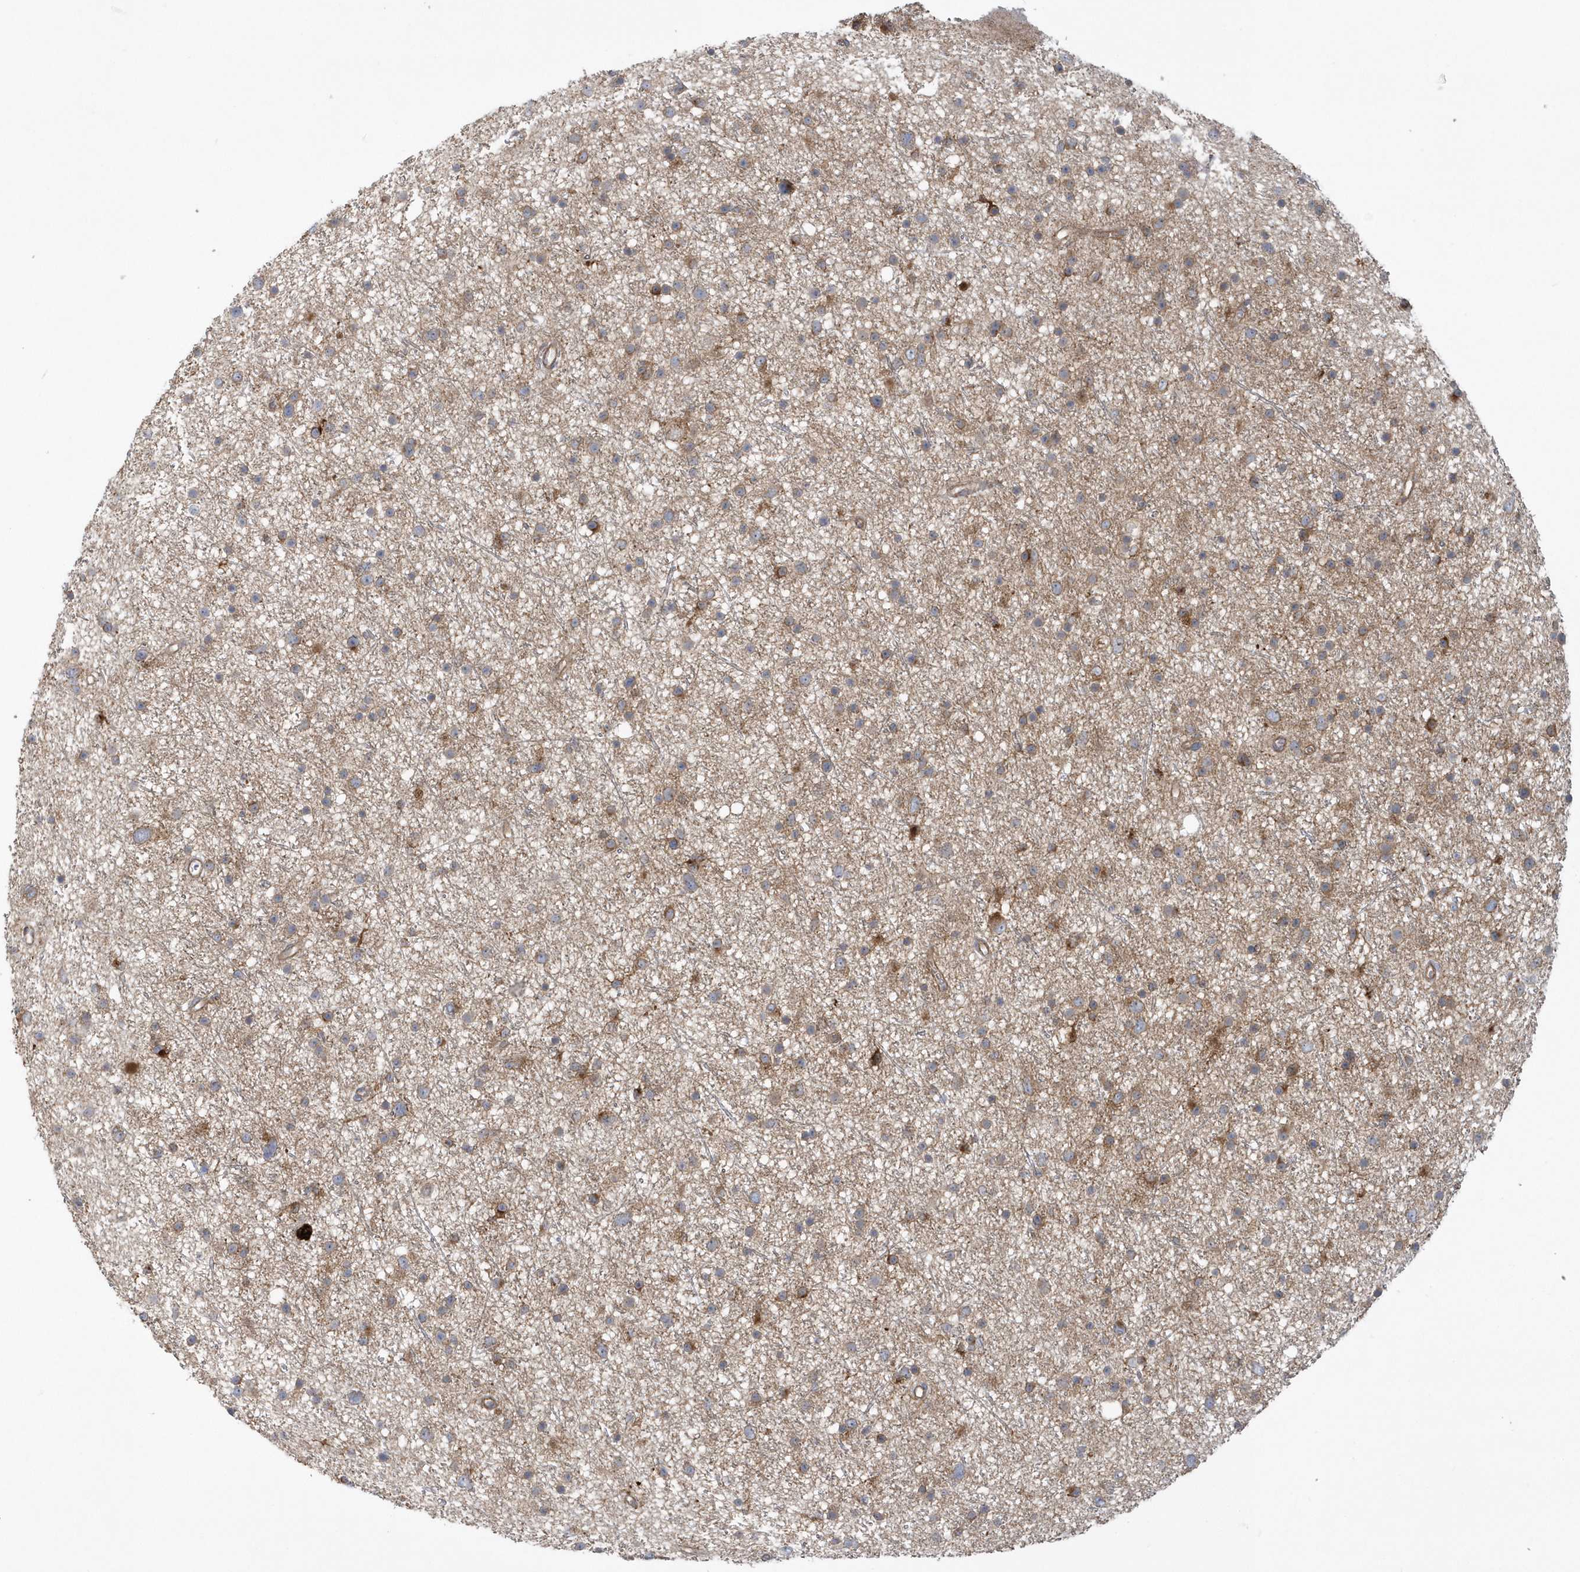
{"staining": {"intensity": "moderate", "quantity": "25%-75%", "location": "cytoplasmic/membranous"}, "tissue": "glioma", "cell_type": "Tumor cells", "image_type": "cancer", "snomed": [{"axis": "morphology", "description": "Glioma, malignant, Low grade"}, {"axis": "topography", "description": "Cerebral cortex"}], "caption": "Protein expression by IHC shows moderate cytoplasmic/membranous staining in approximately 25%-75% of tumor cells in glioma.", "gene": "RAI14", "patient": {"sex": "female", "age": 39}}